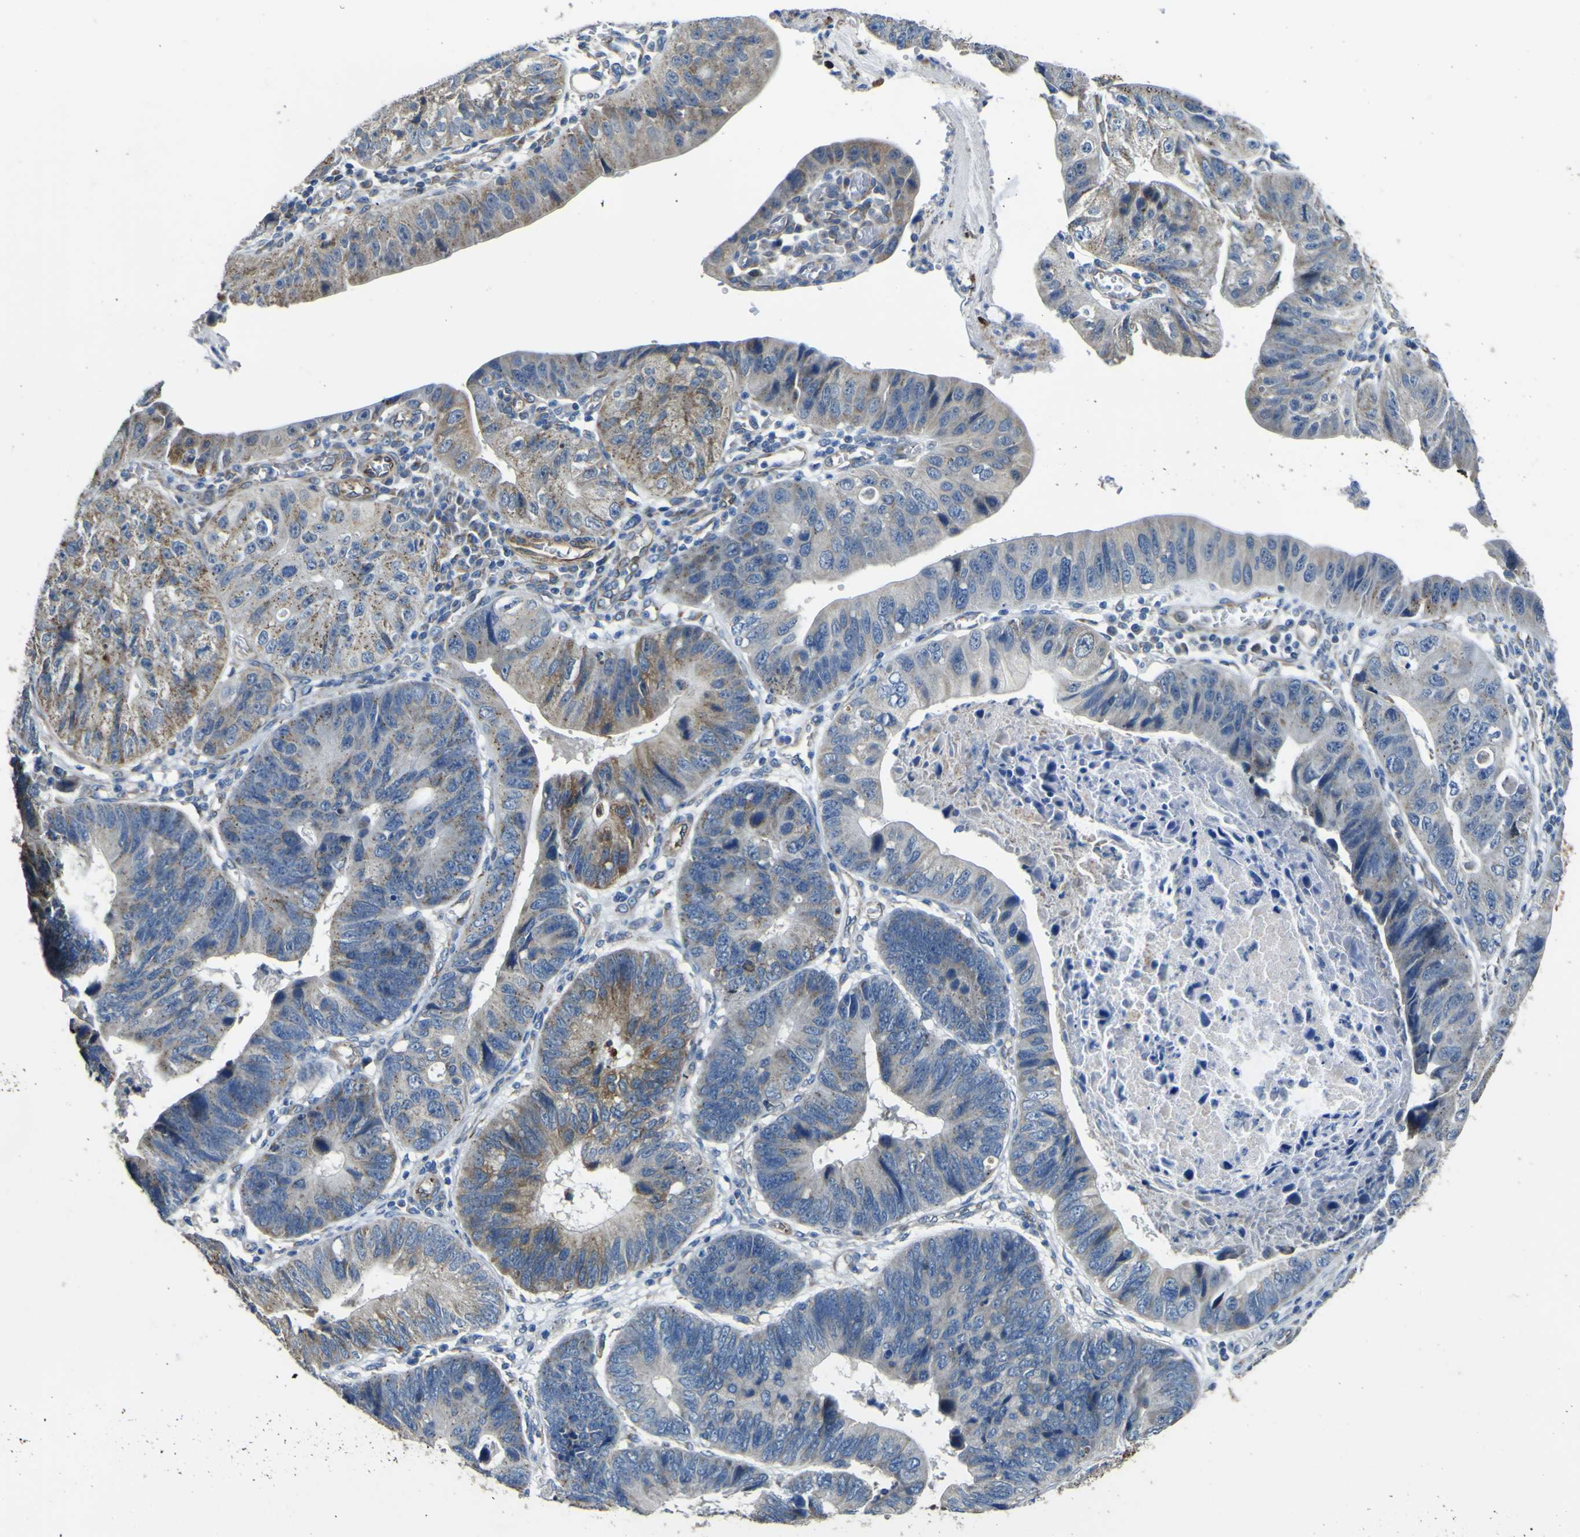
{"staining": {"intensity": "moderate", "quantity": "25%-75%", "location": "cytoplasmic/membranous"}, "tissue": "stomach cancer", "cell_type": "Tumor cells", "image_type": "cancer", "snomed": [{"axis": "morphology", "description": "Adenocarcinoma, NOS"}, {"axis": "topography", "description": "Stomach"}], "caption": "Brown immunohistochemical staining in human stomach cancer displays moderate cytoplasmic/membranous staining in approximately 25%-75% of tumor cells.", "gene": "ALDH18A1", "patient": {"sex": "male", "age": 59}}